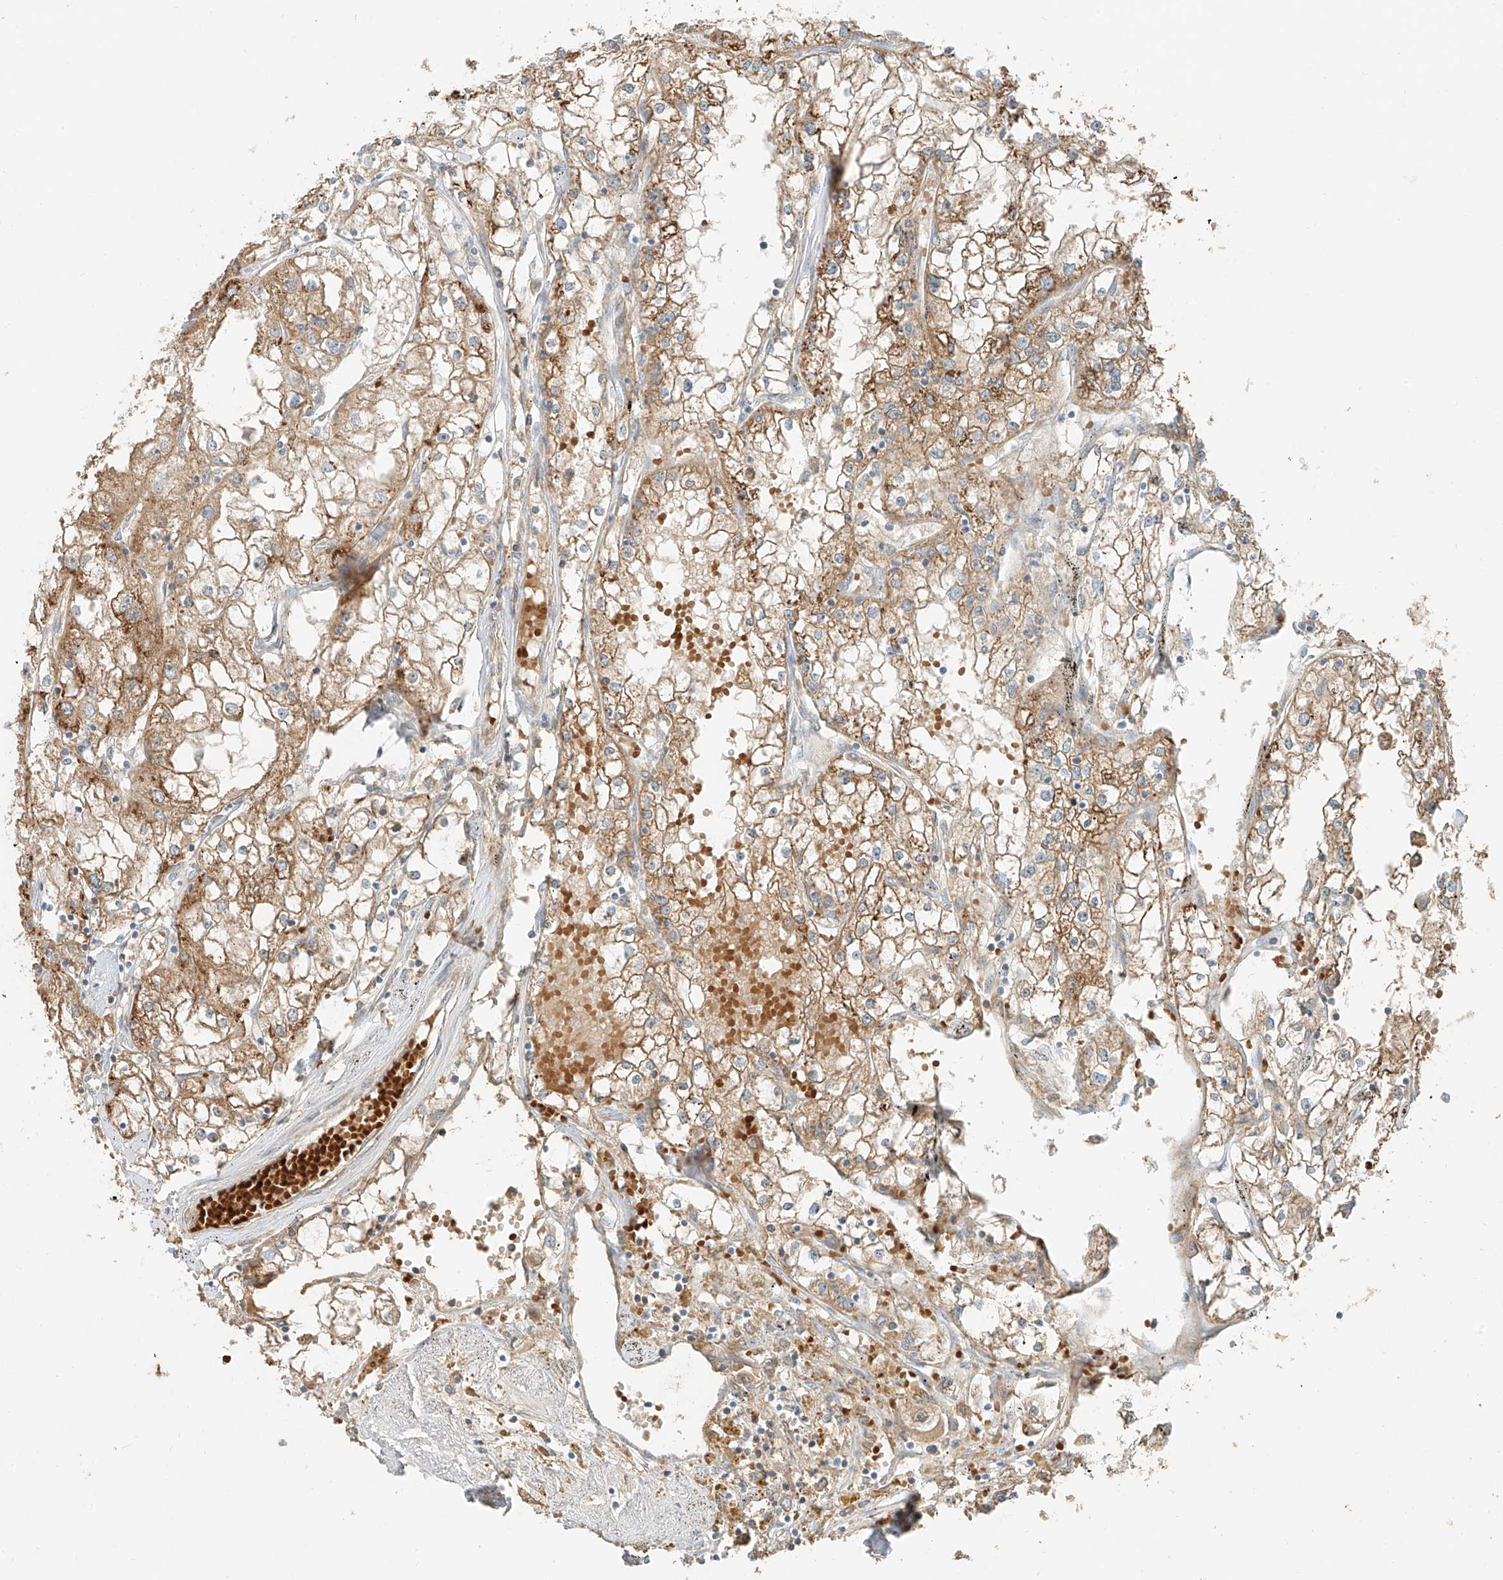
{"staining": {"intensity": "moderate", "quantity": ">75%", "location": "cytoplasmic/membranous"}, "tissue": "renal cancer", "cell_type": "Tumor cells", "image_type": "cancer", "snomed": [{"axis": "morphology", "description": "Adenocarcinoma, NOS"}, {"axis": "topography", "description": "Kidney"}], "caption": "The image demonstrates immunohistochemical staining of renal adenocarcinoma. There is moderate cytoplasmic/membranous staining is identified in about >75% of tumor cells. Using DAB (brown) and hematoxylin (blue) stains, captured at high magnification using brightfield microscopy.", "gene": "FSTL1", "patient": {"sex": "male", "age": 56}}